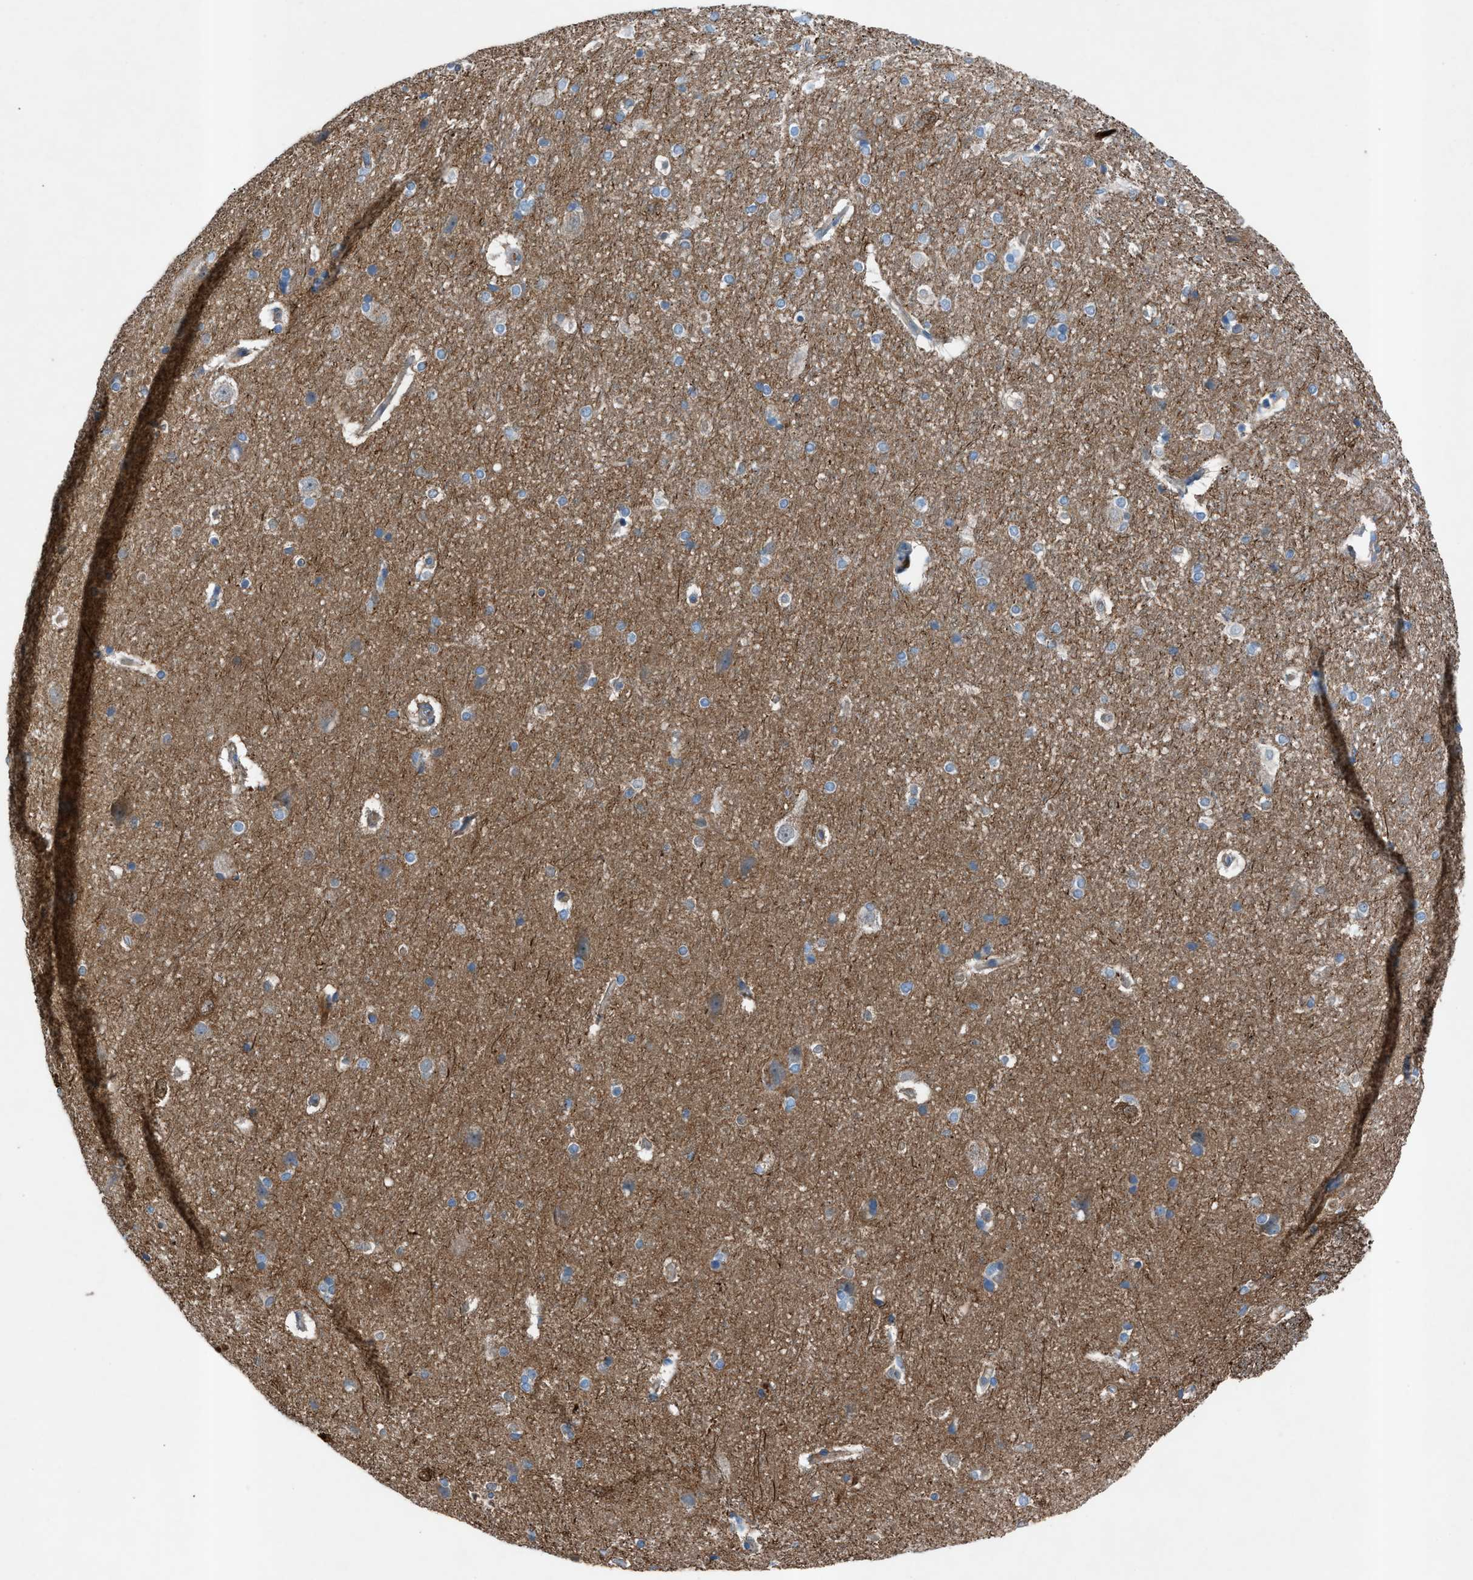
{"staining": {"intensity": "weak", "quantity": "<25%", "location": "cytoplasmic/membranous"}, "tissue": "hippocampus", "cell_type": "Glial cells", "image_type": "normal", "snomed": [{"axis": "morphology", "description": "Normal tissue, NOS"}, {"axis": "topography", "description": "Hippocampus"}], "caption": "Immunohistochemical staining of unremarkable human hippocampus demonstrates no significant expression in glial cells. (DAB immunohistochemistry (IHC), high magnification).", "gene": "C5AR2", "patient": {"sex": "female", "age": 19}}